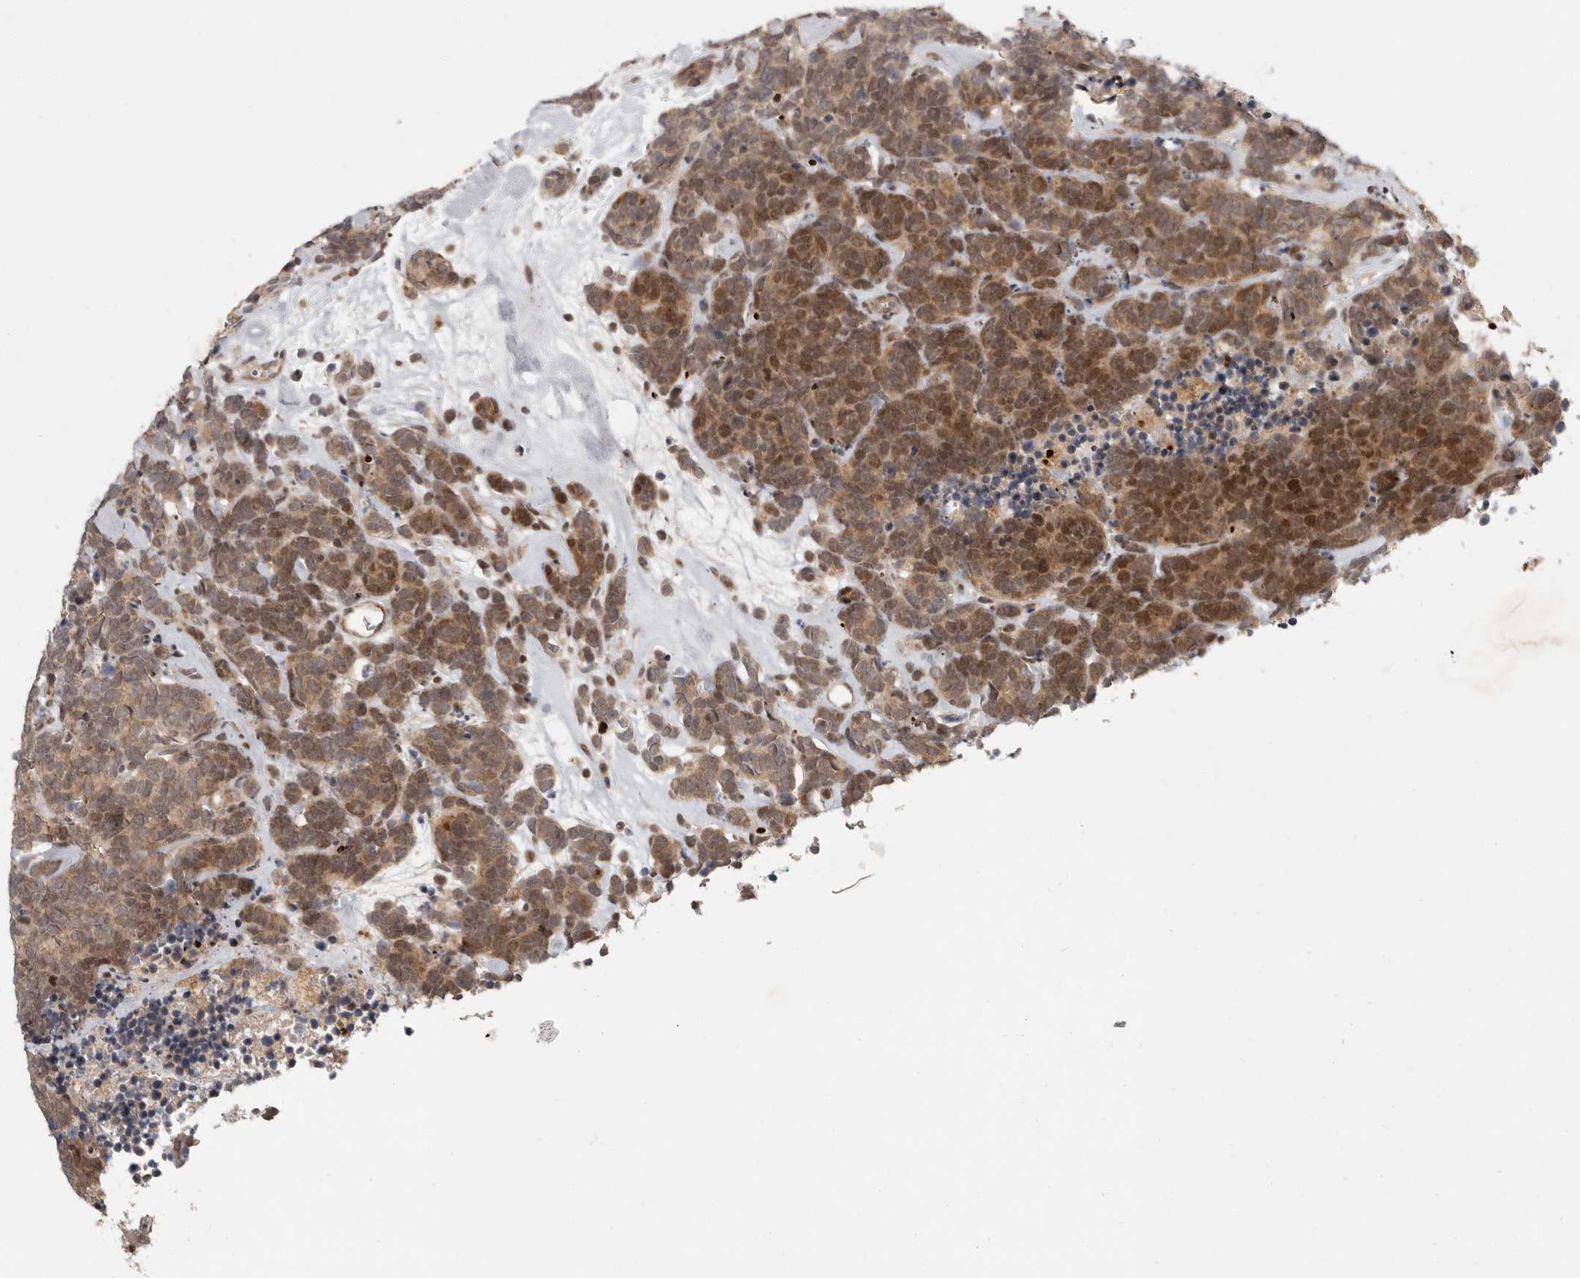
{"staining": {"intensity": "moderate", "quantity": ">75%", "location": "cytoplasmic/membranous,nuclear"}, "tissue": "carcinoid", "cell_type": "Tumor cells", "image_type": "cancer", "snomed": [{"axis": "morphology", "description": "Carcinoma, NOS"}, {"axis": "morphology", "description": "Carcinoid, malignant, NOS"}, {"axis": "topography", "description": "Urinary bladder"}], "caption": "A histopathology image of human malignant carcinoid stained for a protein demonstrates moderate cytoplasmic/membranous and nuclear brown staining in tumor cells.", "gene": "RABIF", "patient": {"sex": "male", "age": 57}}